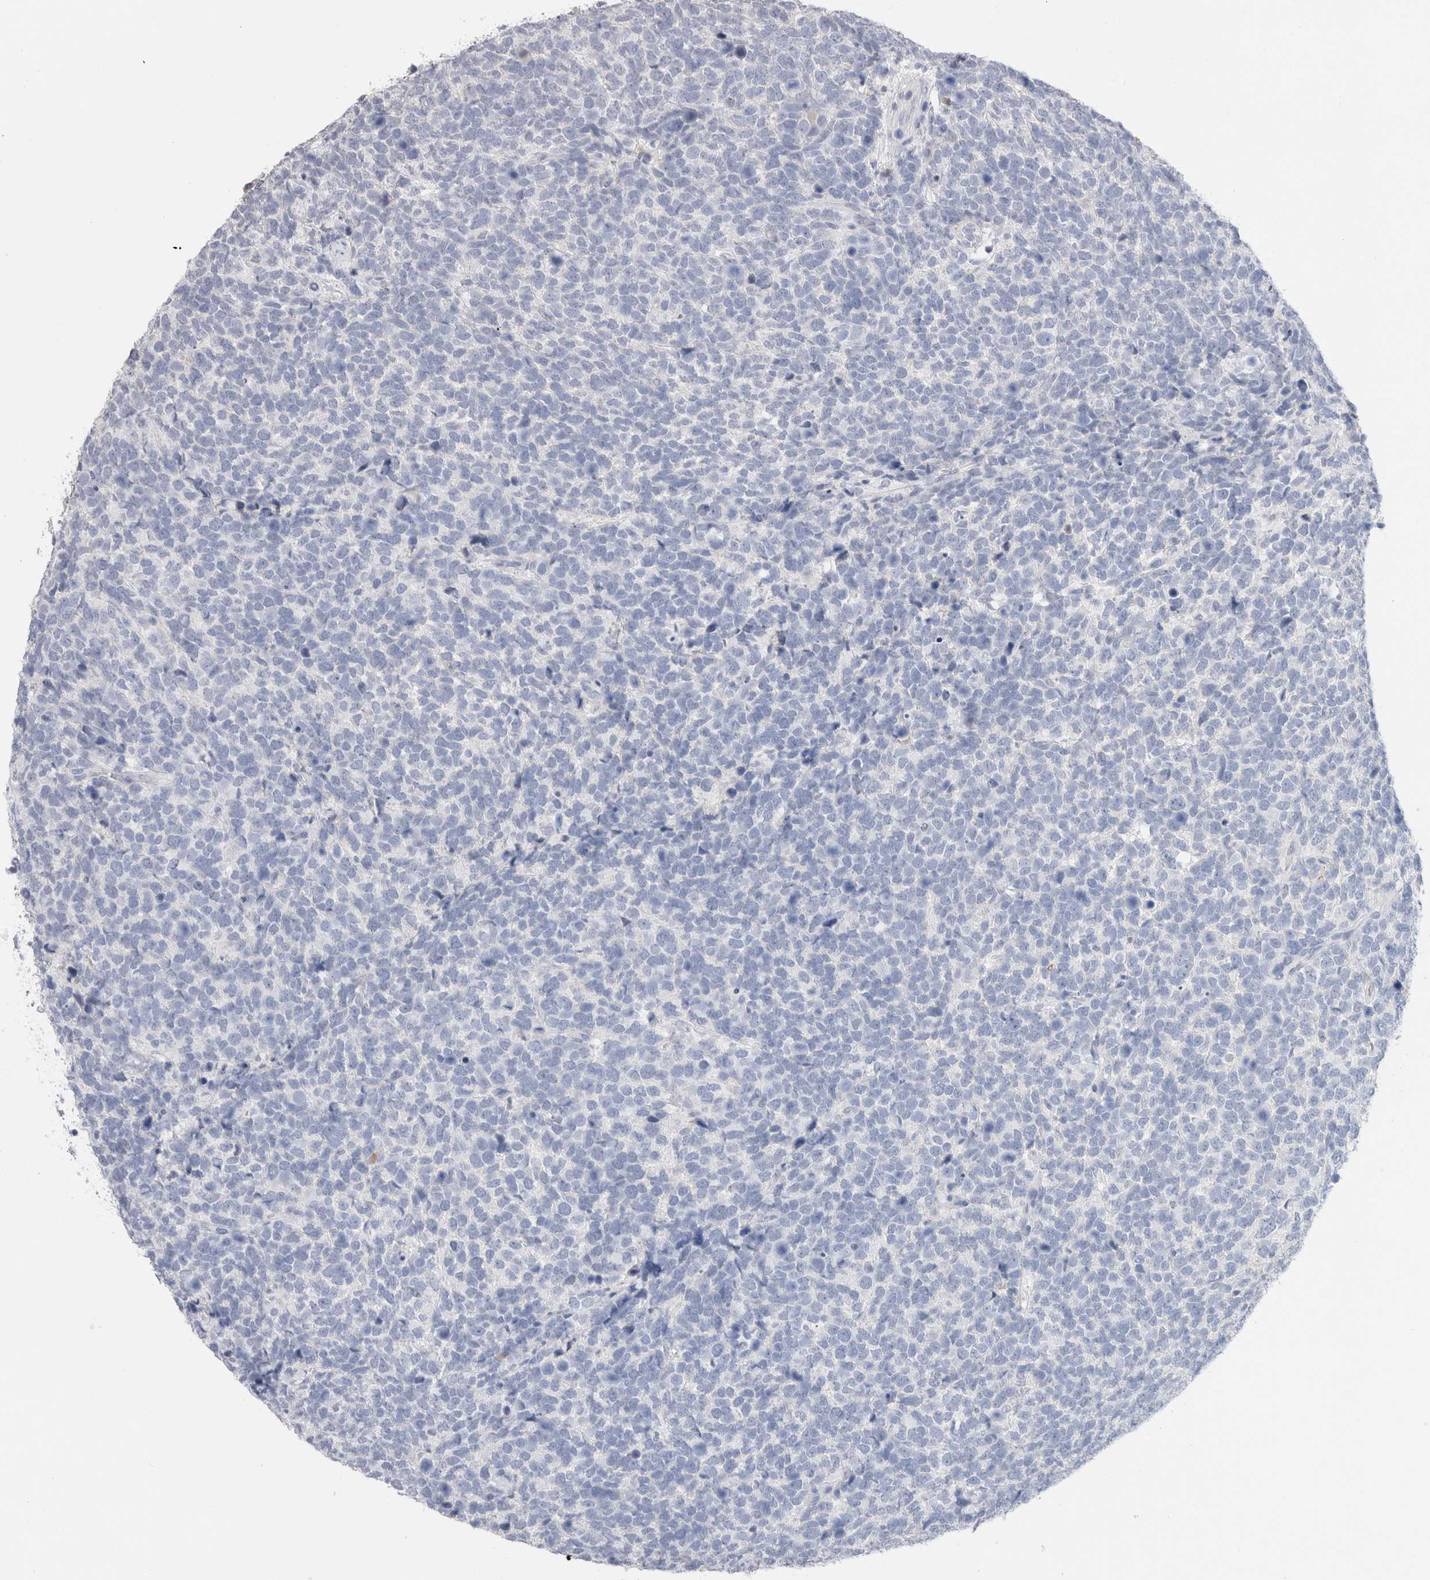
{"staining": {"intensity": "negative", "quantity": "none", "location": "none"}, "tissue": "urothelial cancer", "cell_type": "Tumor cells", "image_type": "cancer", "snomed": [{"axis": "morphology", "description": "Urothelial carcinoma, High grade"}, {"axis": "topography", "description": "Urinary bladder"}], "caption": "Immunohistochemical staining of urothelial cancer reveals no significant expression in tumor cells.", "gene": "LAMP3", "patient": {"sex": "female", "age": 82}}